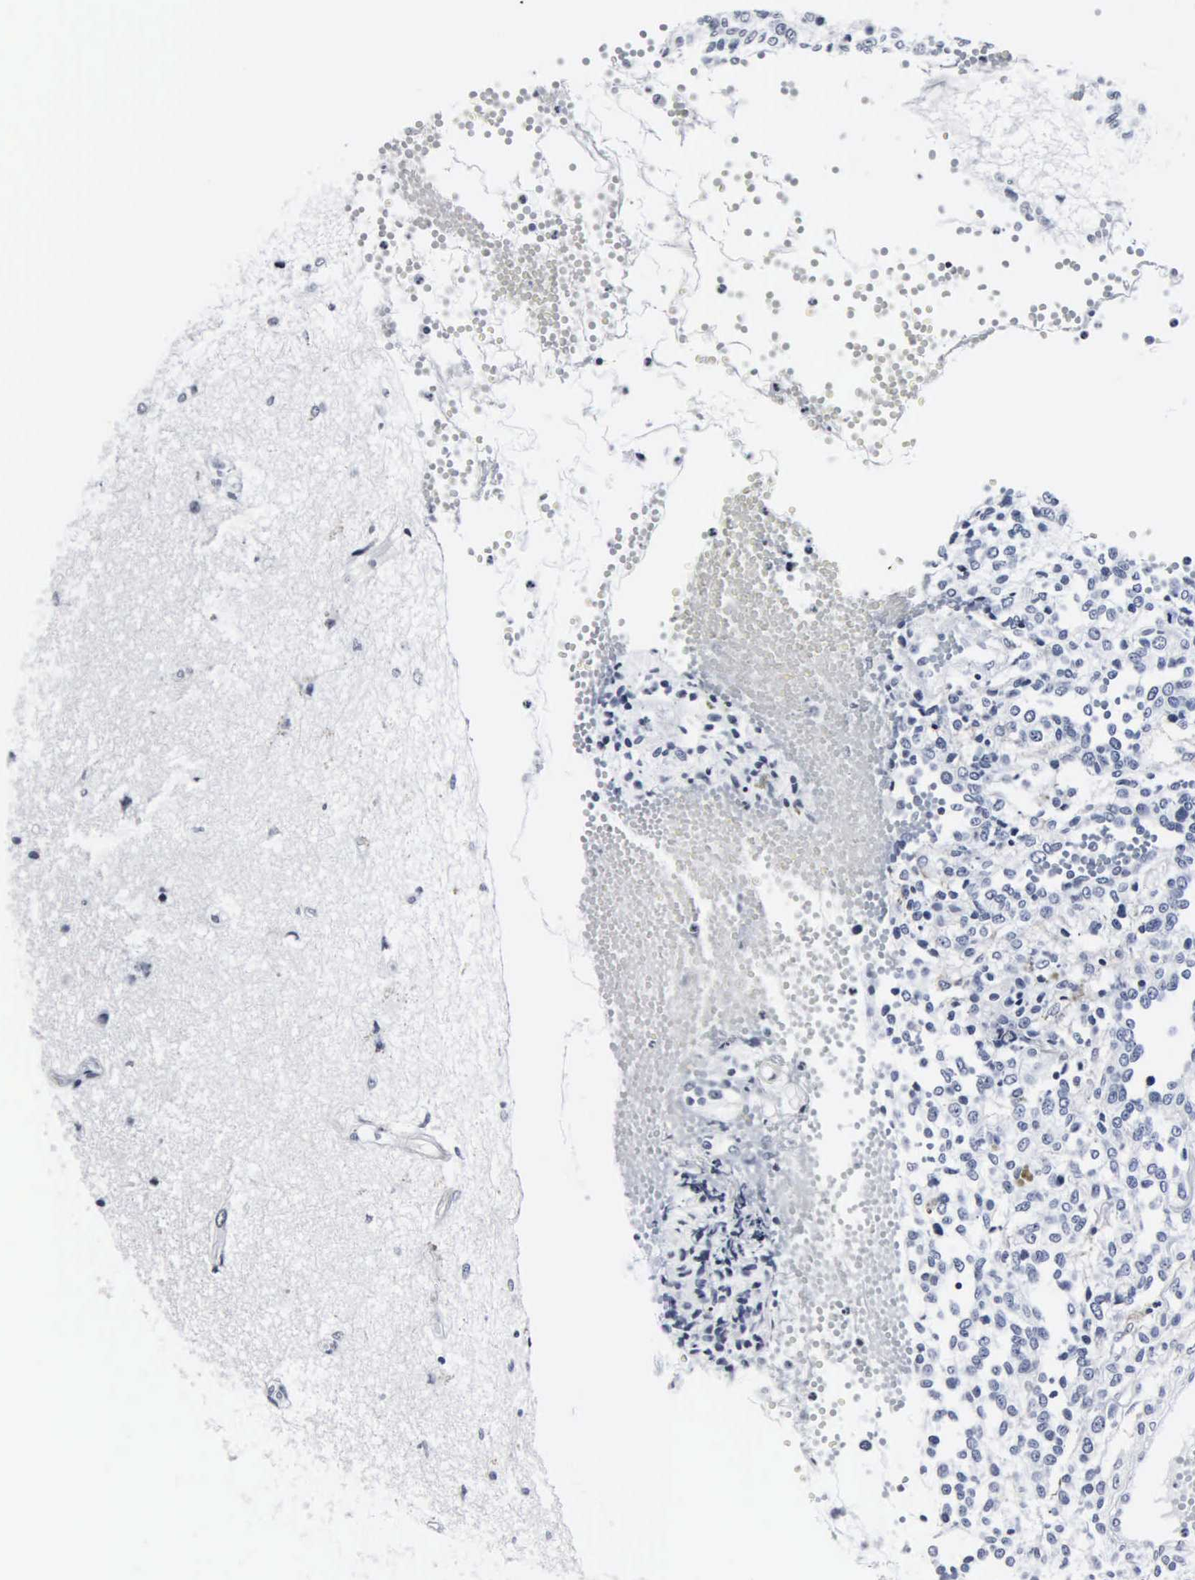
{"staining": {"intensity": "negative", "quantity": "none", "location": "none"}, "tissue": "glioma", "cell_type": "Tumor cells", "image_type": "cancer", "snomed": [{"axis": "morphology", "description": "Glioma, malignant, High grade"}, {"axis": "topography", "description": "Brain"}], "caption": "A high-resolution micrograph shows IHC staining of glioma, which reveals no significant expression in tumor cells.", "gene": "DGCR2", "patient": {"sex": "male", "age": 66}}